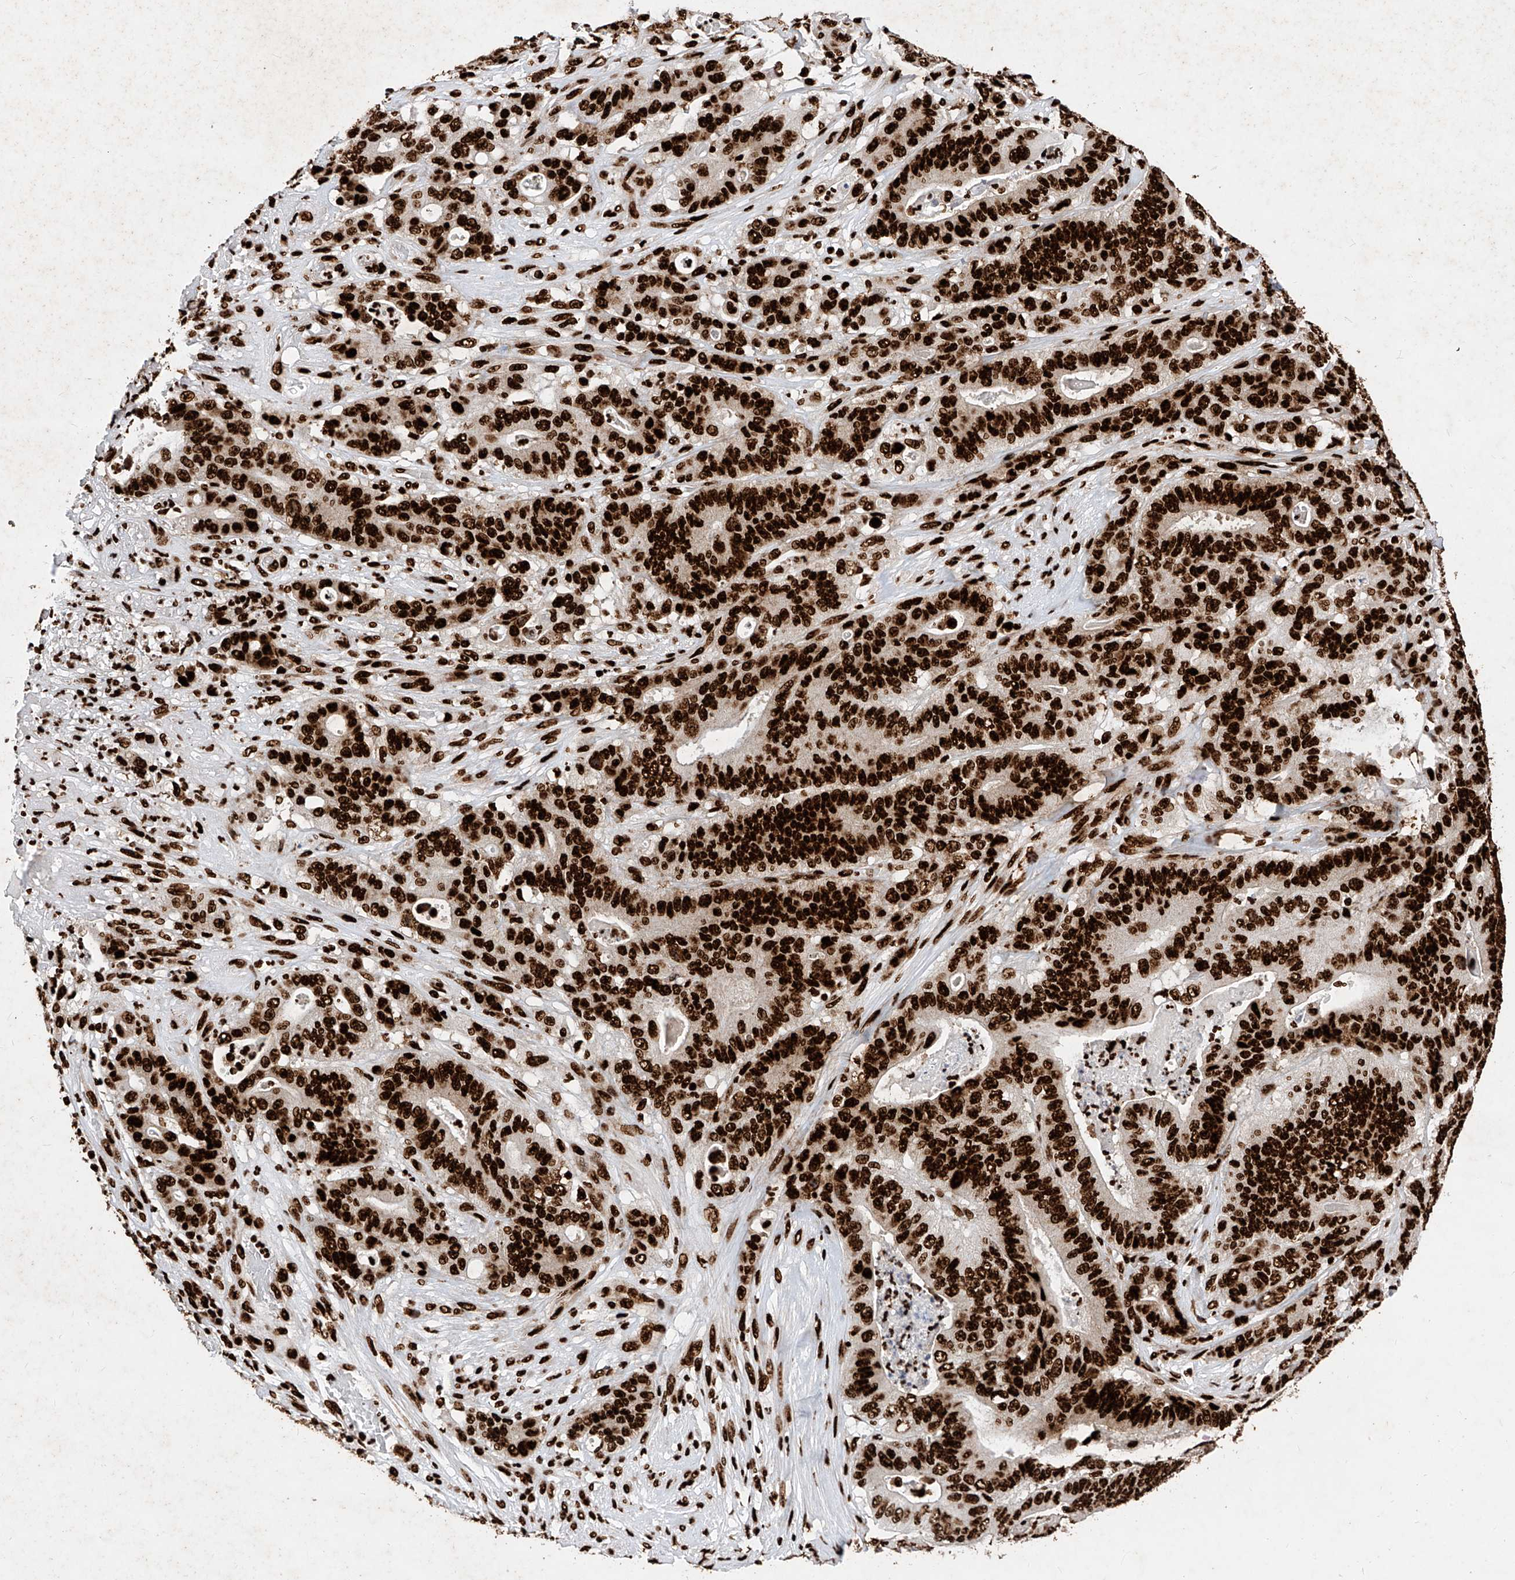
{"staining": {"intensity": "strong", "quantity": ">75%", "location": "nuclear"}, "tissue": "stomach cancer", "cell_type": "Tumor cells", "image_type": "cancer", "snomed": [{"axis": "morphology", "description": "Adenocarcinoma, NOS"}, {"axis": "topography", "description": "Stomach"}], "caption": "Immunohistochemical staining of human adenocarcinoma (stomach) exhibits high levels of strong nuclear protein expression in approximately >75% of tumor cells.", "gene": "SRSF6", "patient": {"sex": "female", "age": 73}}